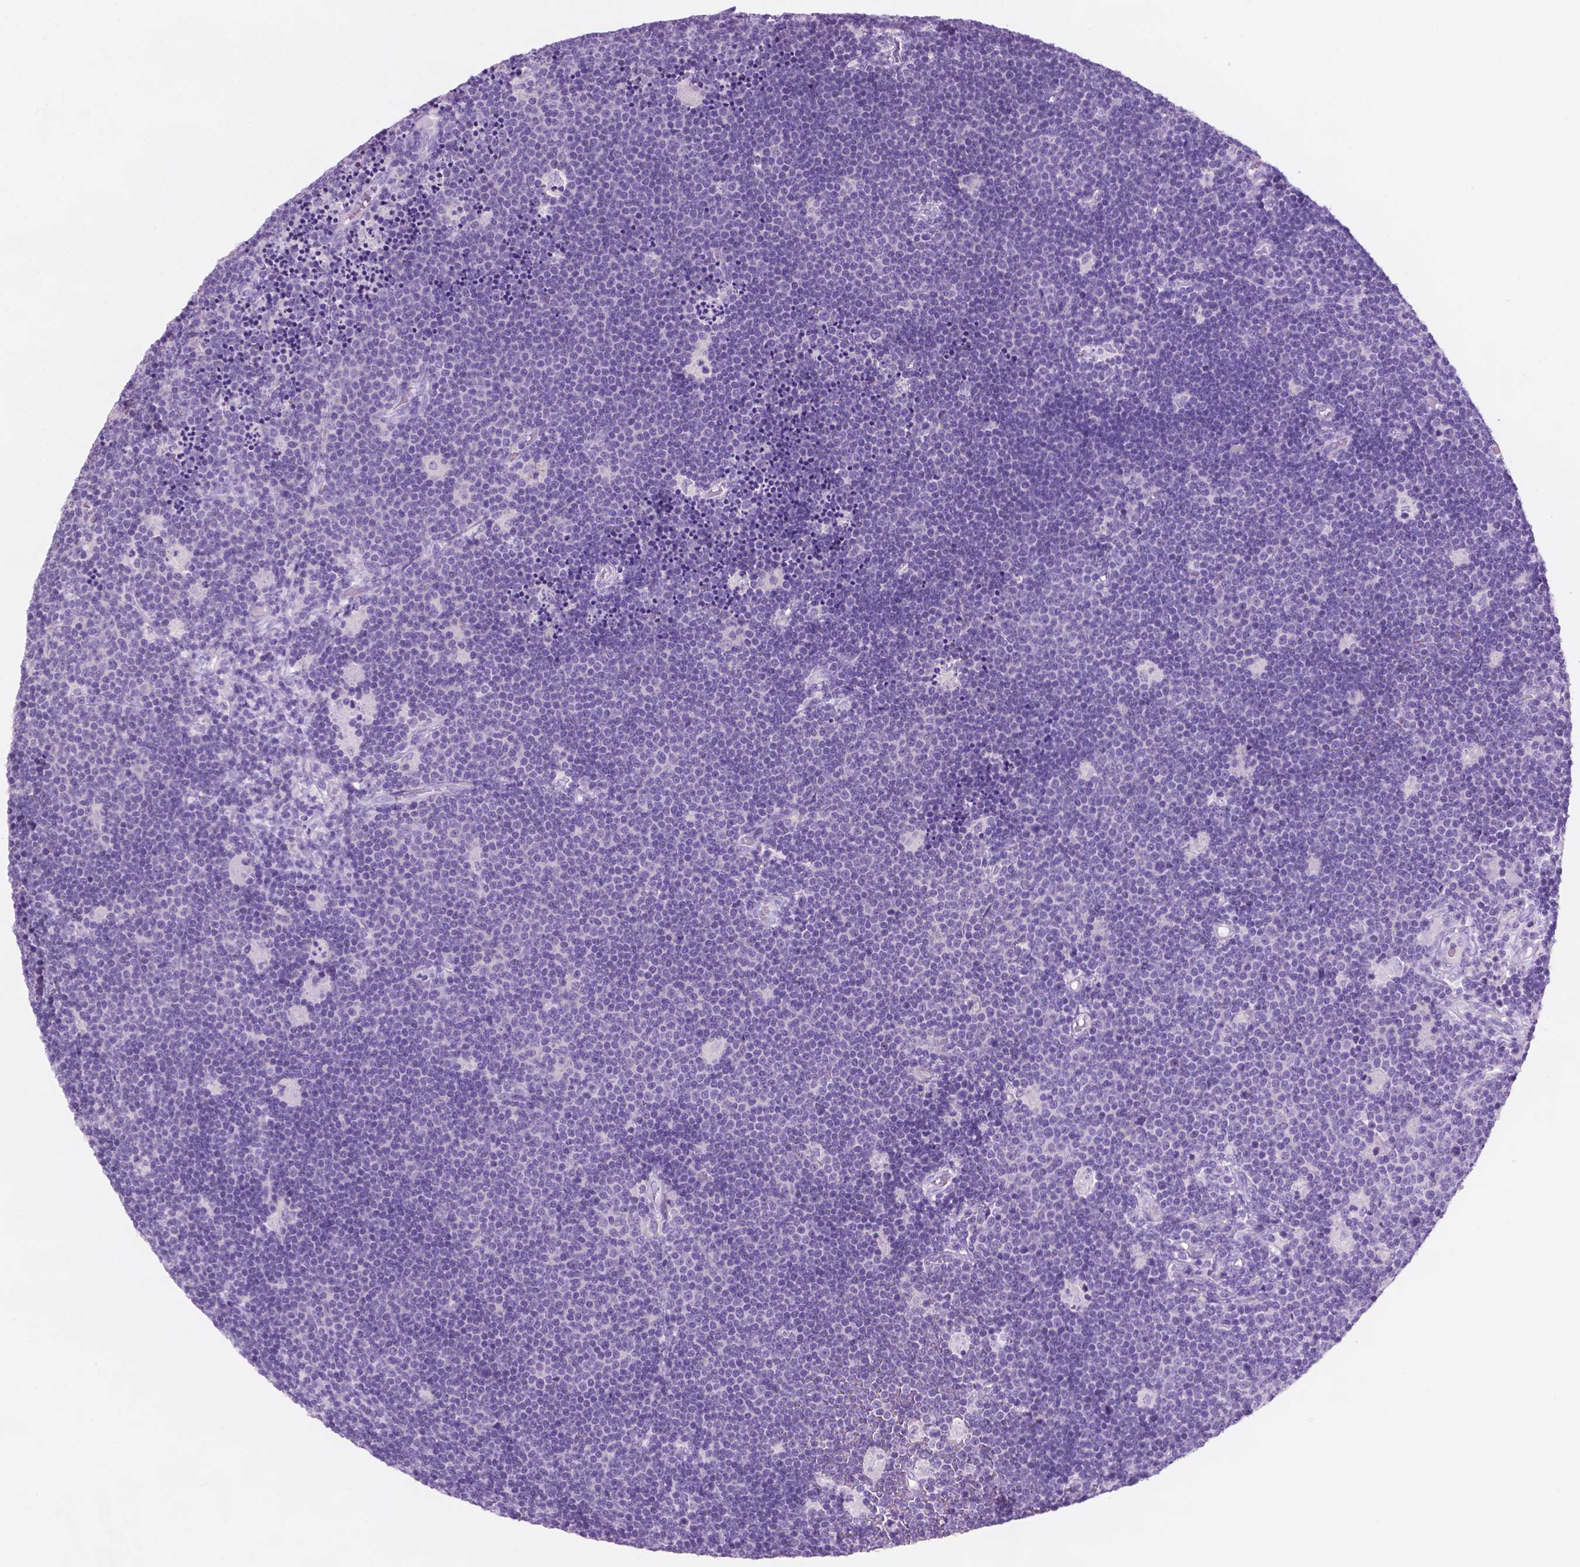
{"staining": {"intensity": "negative", "quantity": "none", "location": "none"}, "tissue": "lymphoma", "cell_type": "Tumor cells", "image_type": "cancer", "snomed": [{"axis": "morphology", "description": "Malignant lymphoma, non-Hodgkin's type, Low grade"}, {"axis": "topography", "description": "Brain"}], "caption": "IHC image of low-grade malignant lymphoma, non-Hodgkin's type stained for a protein (brown), which exhibits no positivity in tumor cells. The staining was performed using DAB (3,3'-diaminobenzidine) to visualize the protein expression in brown, while the nuclei were stained in blue with hematoxylin (Magnification: 20x).", "gene": "POU4F1", "patient": {"sex": "female", "age": 66}}